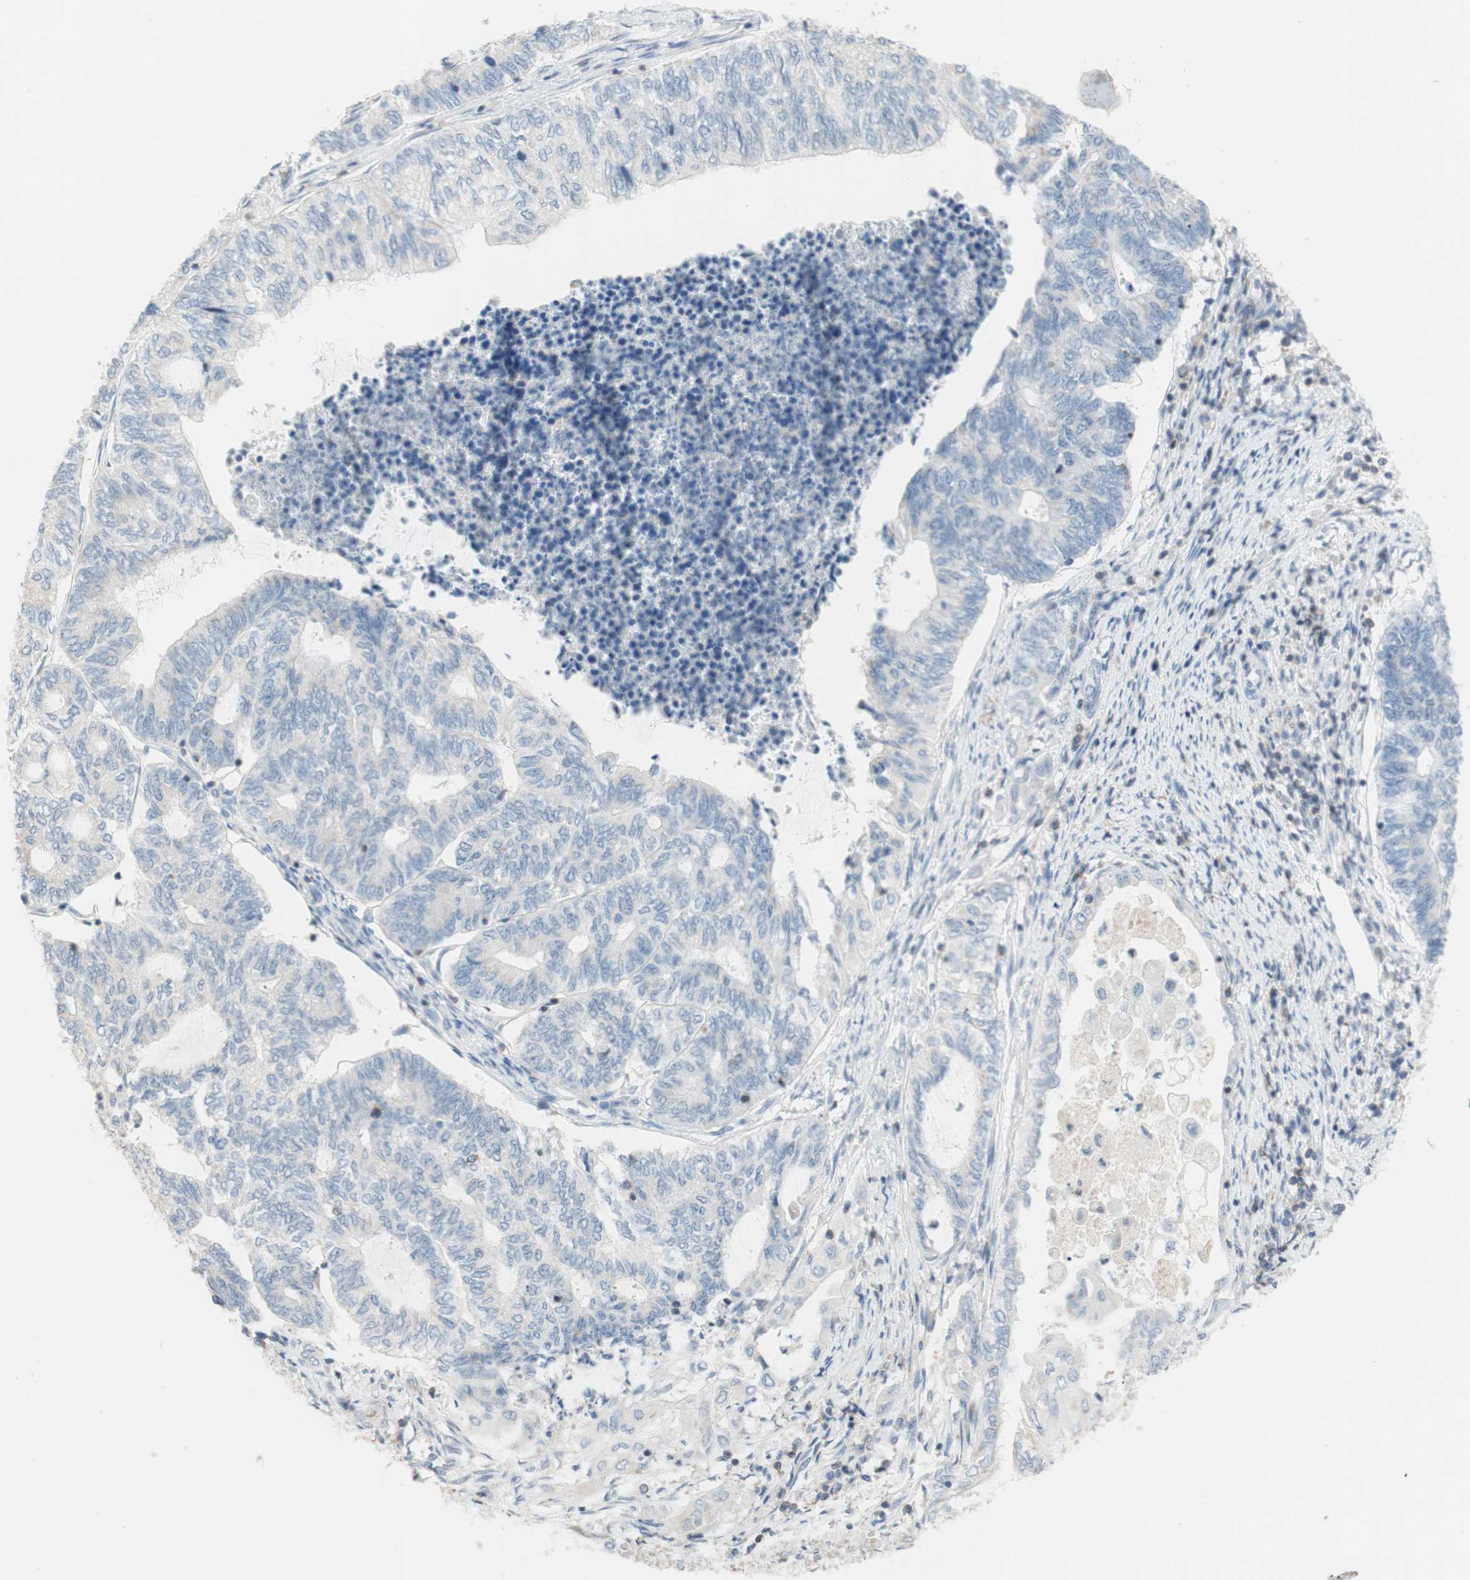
{"staining": {"intensity": "negative", "quantity": "none", "location": "none"}, "tissue": "endometrial cancer", "cell_type": "Tumor cells", "image_type": "cancer", "snomed": [{"axis": "morphology", "description": "Adenocarcinoma, NOS"}, {"axis": "topography", "description": "Uterus"}, {"axis": "topography", "description": "Endometrium"}], "caption": "Adenocarcinoma (endometrial) was stained to show a protein in brown. There is no significant expression in tumor cells. (DAB IHC visualized using brightfield microscopy, high magnification).", "gene": "SPINK6", "patient": {"sex": "female", "age": 70}}